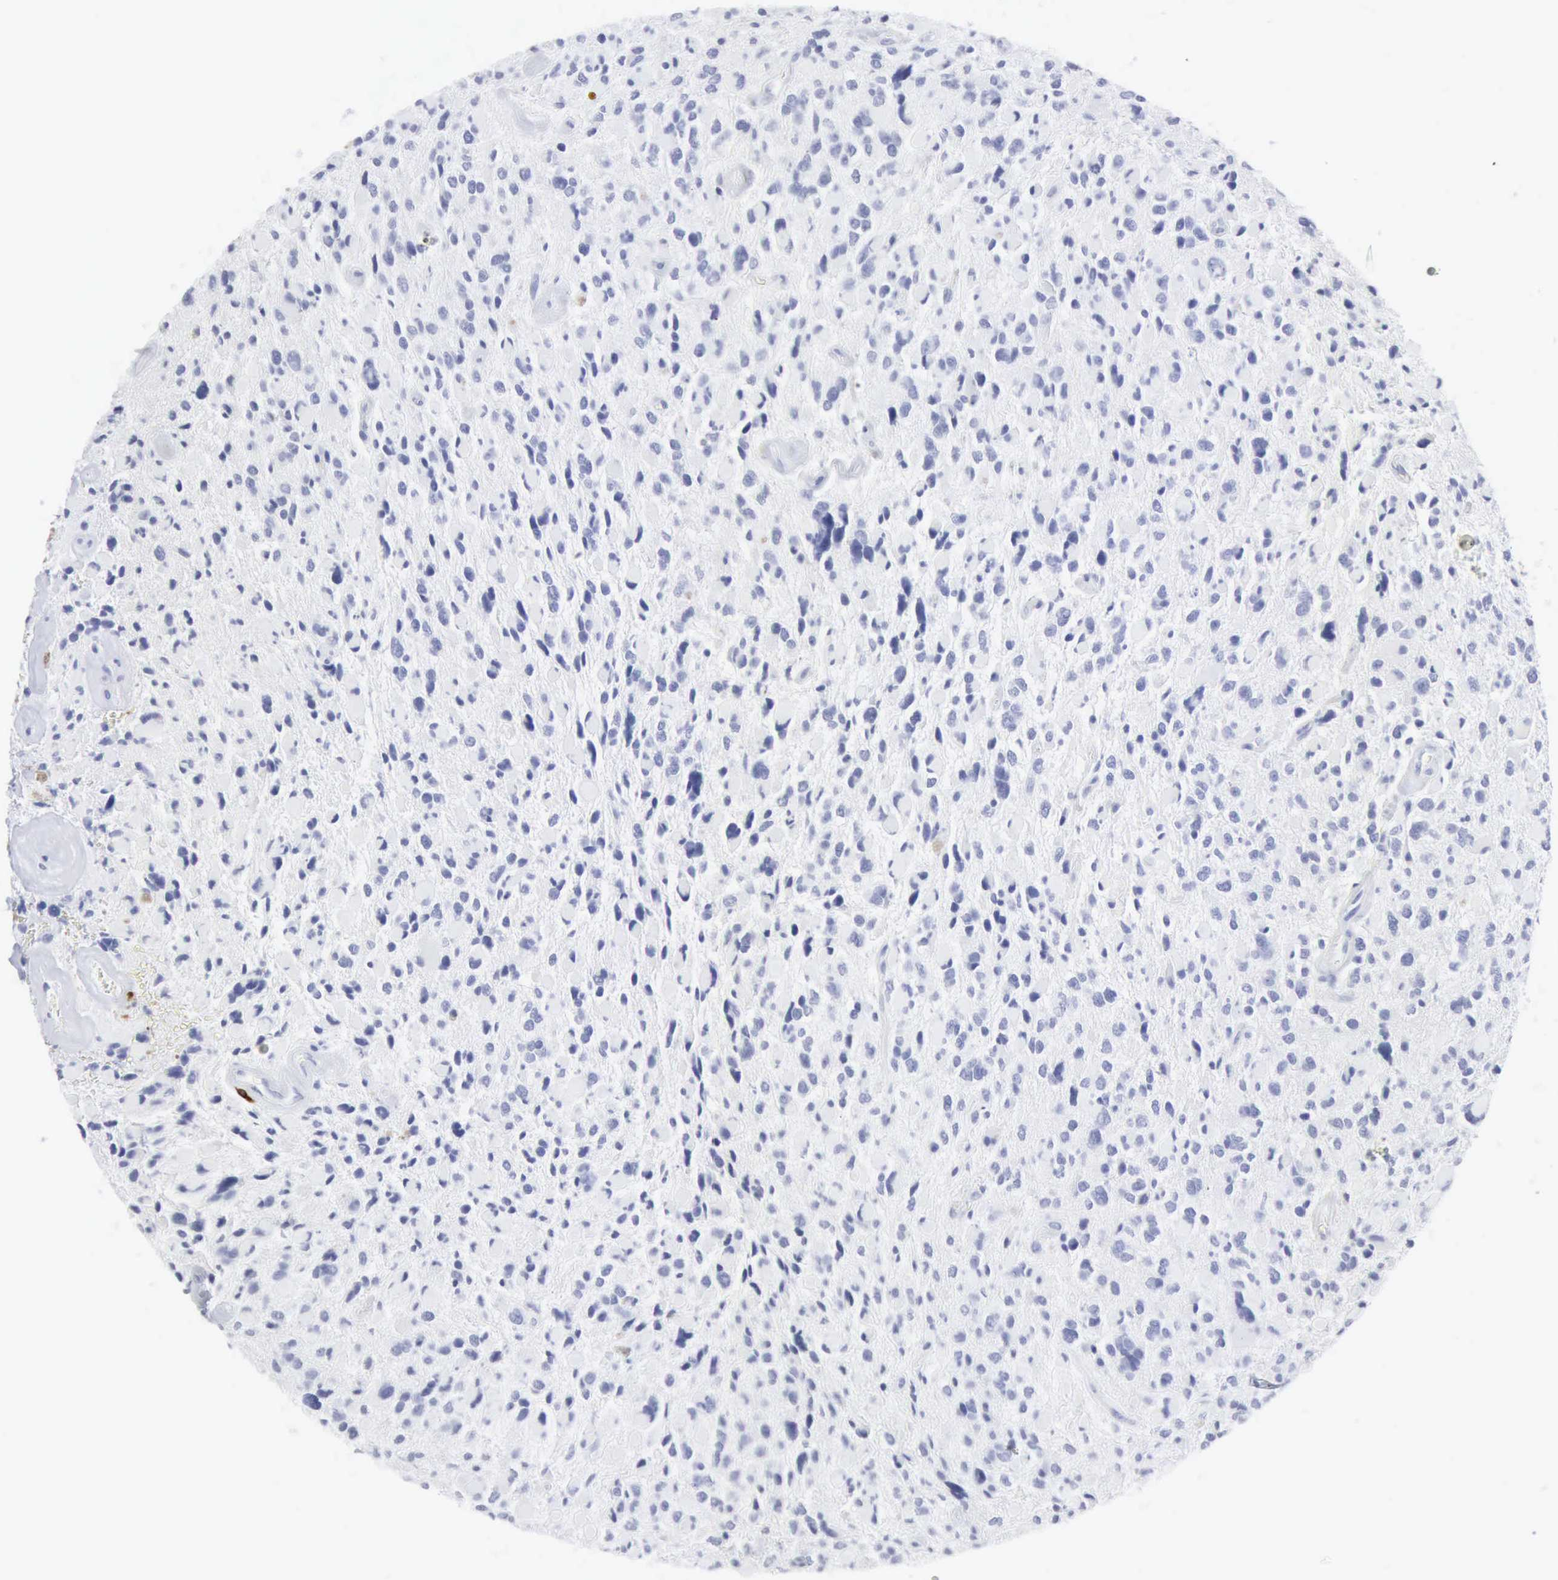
{"staining": {"intensity": "negative", "quantity": "none", "location": "none"}, "tissue": "glioma", "cell_type": "Tumor cells", "image_type": "cancer", "snomed": [{"axis": "morphology", "description": "Glioma, malignant, High grade"}, {"axis": "topography", "description": "Brain"}], "caption": "A high-resolution micrograph shows immunohistochemistry staining of glioma, which exhibits no significant staining in tumor cells.", "gene": "CMA1", "patient": {"sex": "female", "age": 37}}